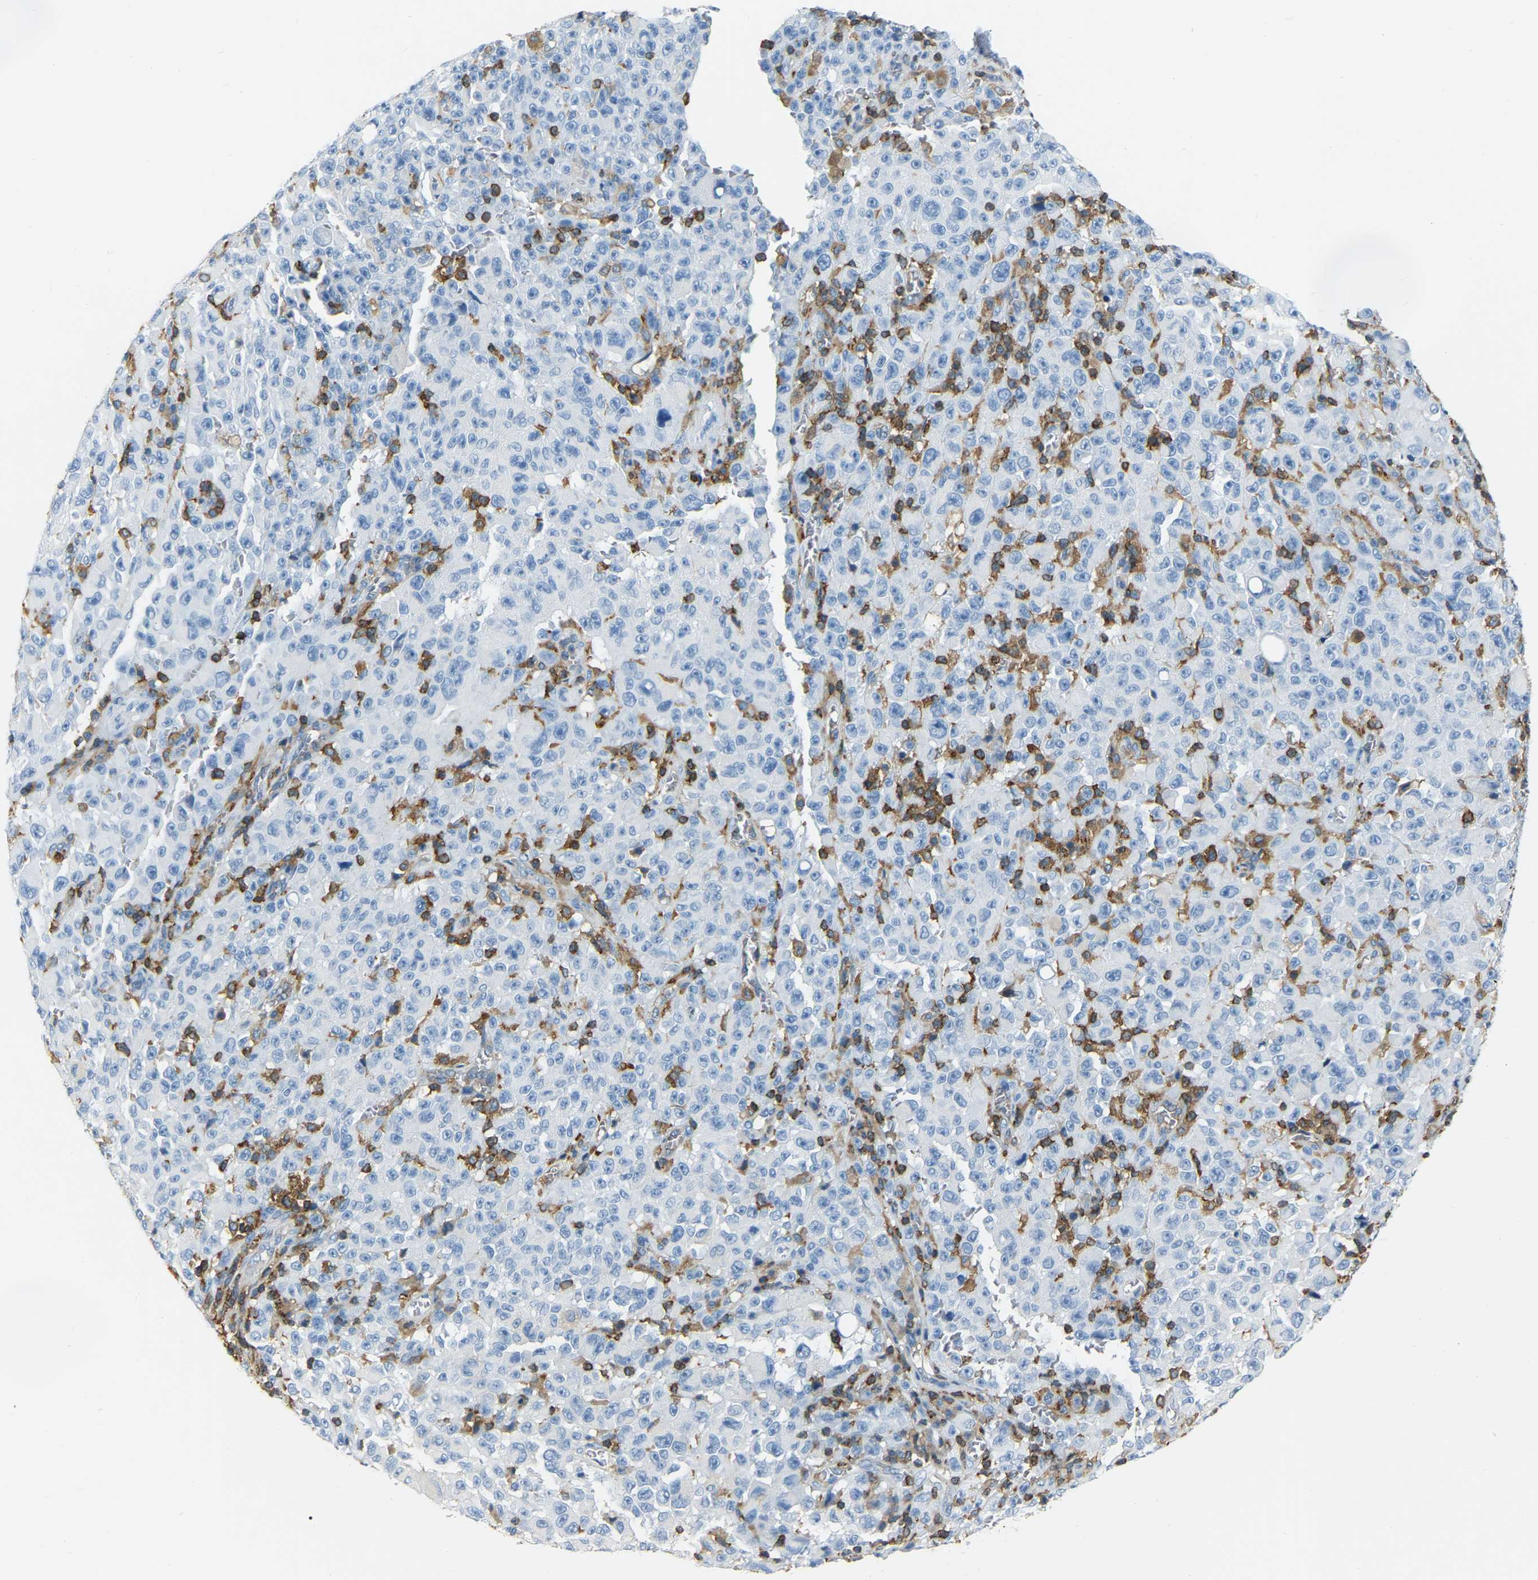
{"staining": {"intensity": "negative", "quantity": "none", "location": "none"}, "tissue": "melanoma", "cell_type": "Tumor cells", "image_type": "cancer", "snomed": [{"axis": "morphology", "description": "Malignant melanoma, NOS"}, {"axis": "topography", "description": "Skin"}], "caption": "The image exhibits no significant positivity in tumor cells of melanoma.", "gene": "ARHGAP45", "patient": {"sex": "female", "age": 82}}